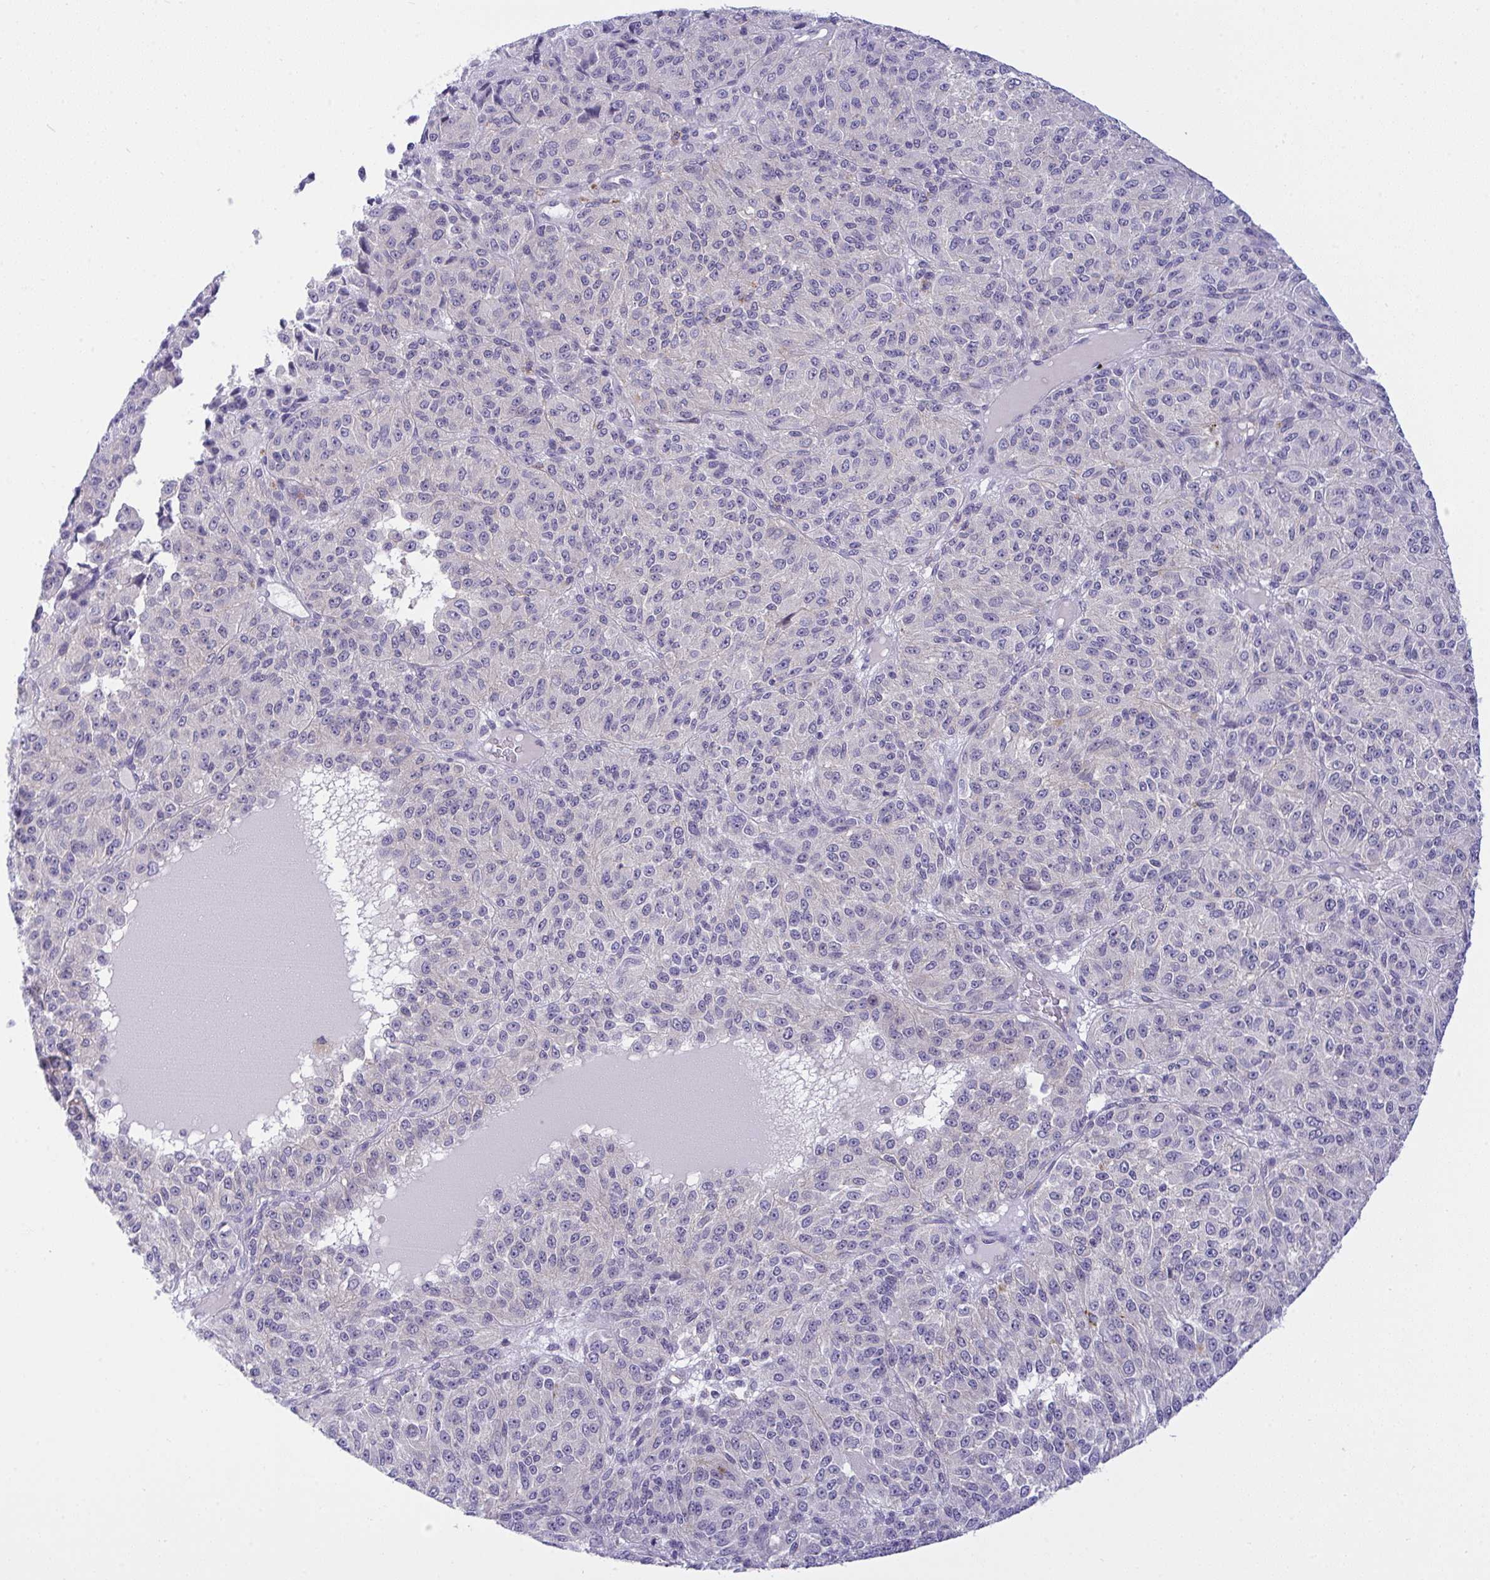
{"staining": {"intensity": "negative", "quantity": "none", "location": "none"}, "tissue": "melanoma", "cell_type": "Tumor cells", "image_type": "cancer", "snomed": [{"axis": "morphology", "description": "Malignant melanoma, Metastatic site"}, {"axis": "topography", "description": "Brain"}], "caption": "Tumor cells show no significant expression in malignant melanoma (metastatic site).", "gene": "HOXD12", "patient": {"sex": "female", "age": 56}}